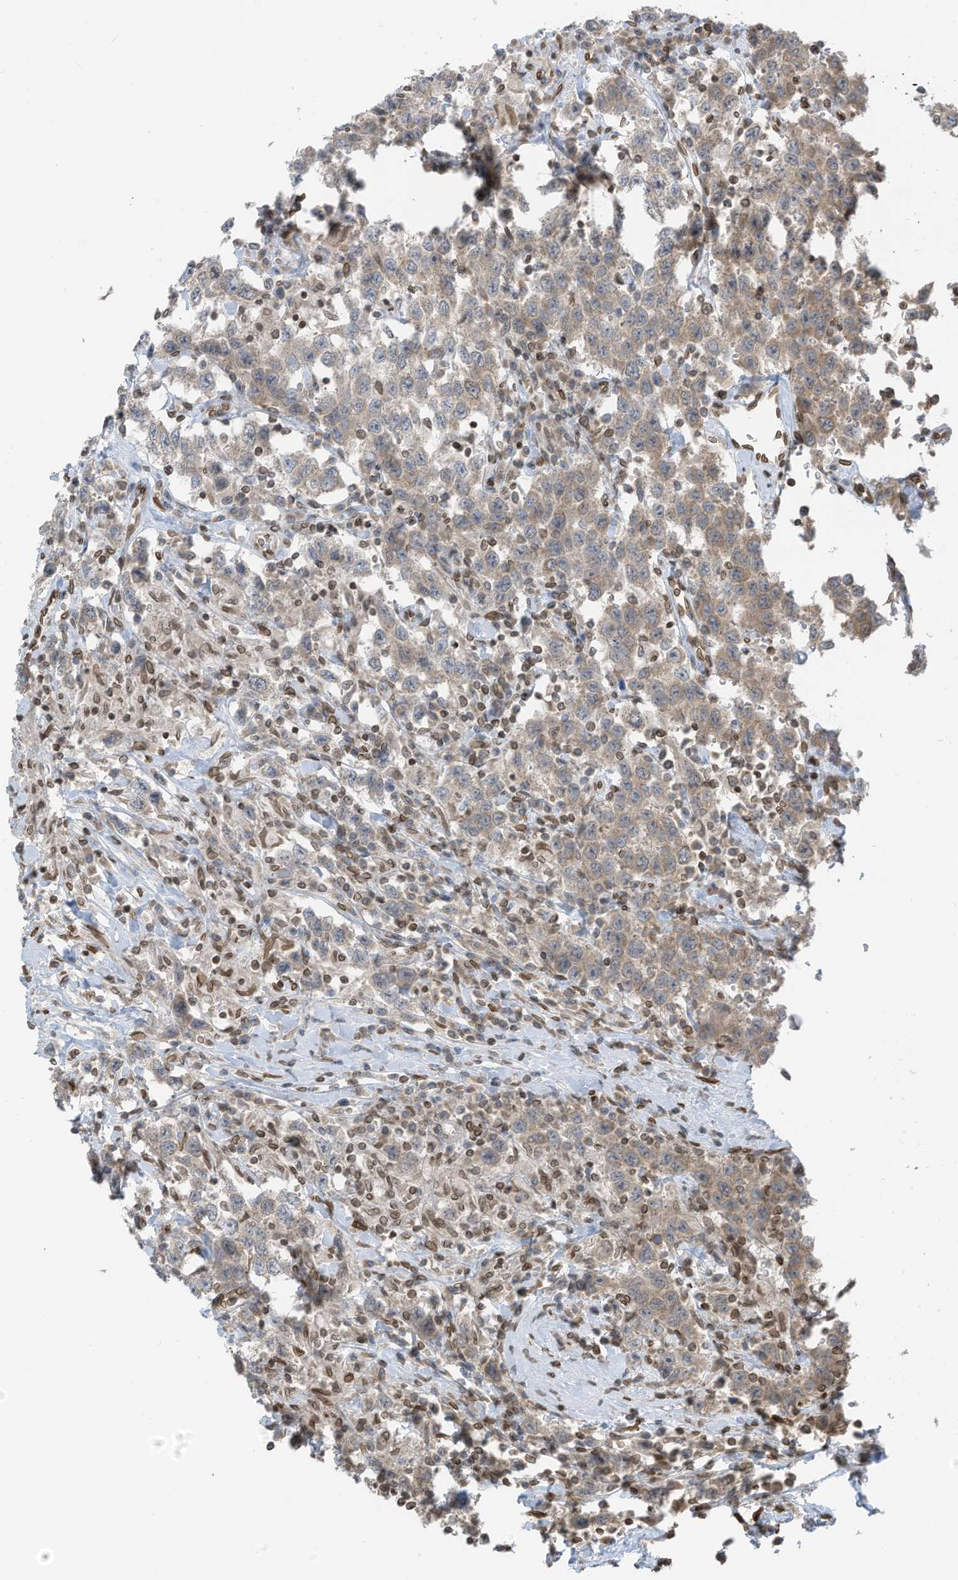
{"staining": {"intensity": "weak", "quantity": "<25%", "location": "cytoplasmic/membranous"}, "tissue": "testis cancer", "cell_type": "Tumor cells", "image_type": "cancer", "snomed": [{"axis": "morphology", "description": "Seminoma, NOS"}, {"axis": "topography", "description": "Testis"}], "caption": "DAB immunohistochemical staining of testis seminoma exhibits no significant expression in tumor cells. (IHC, brightfield microscopy, high magnification).", "gene": "RABL3", "patient": {"sex": "male", "age": 41}}